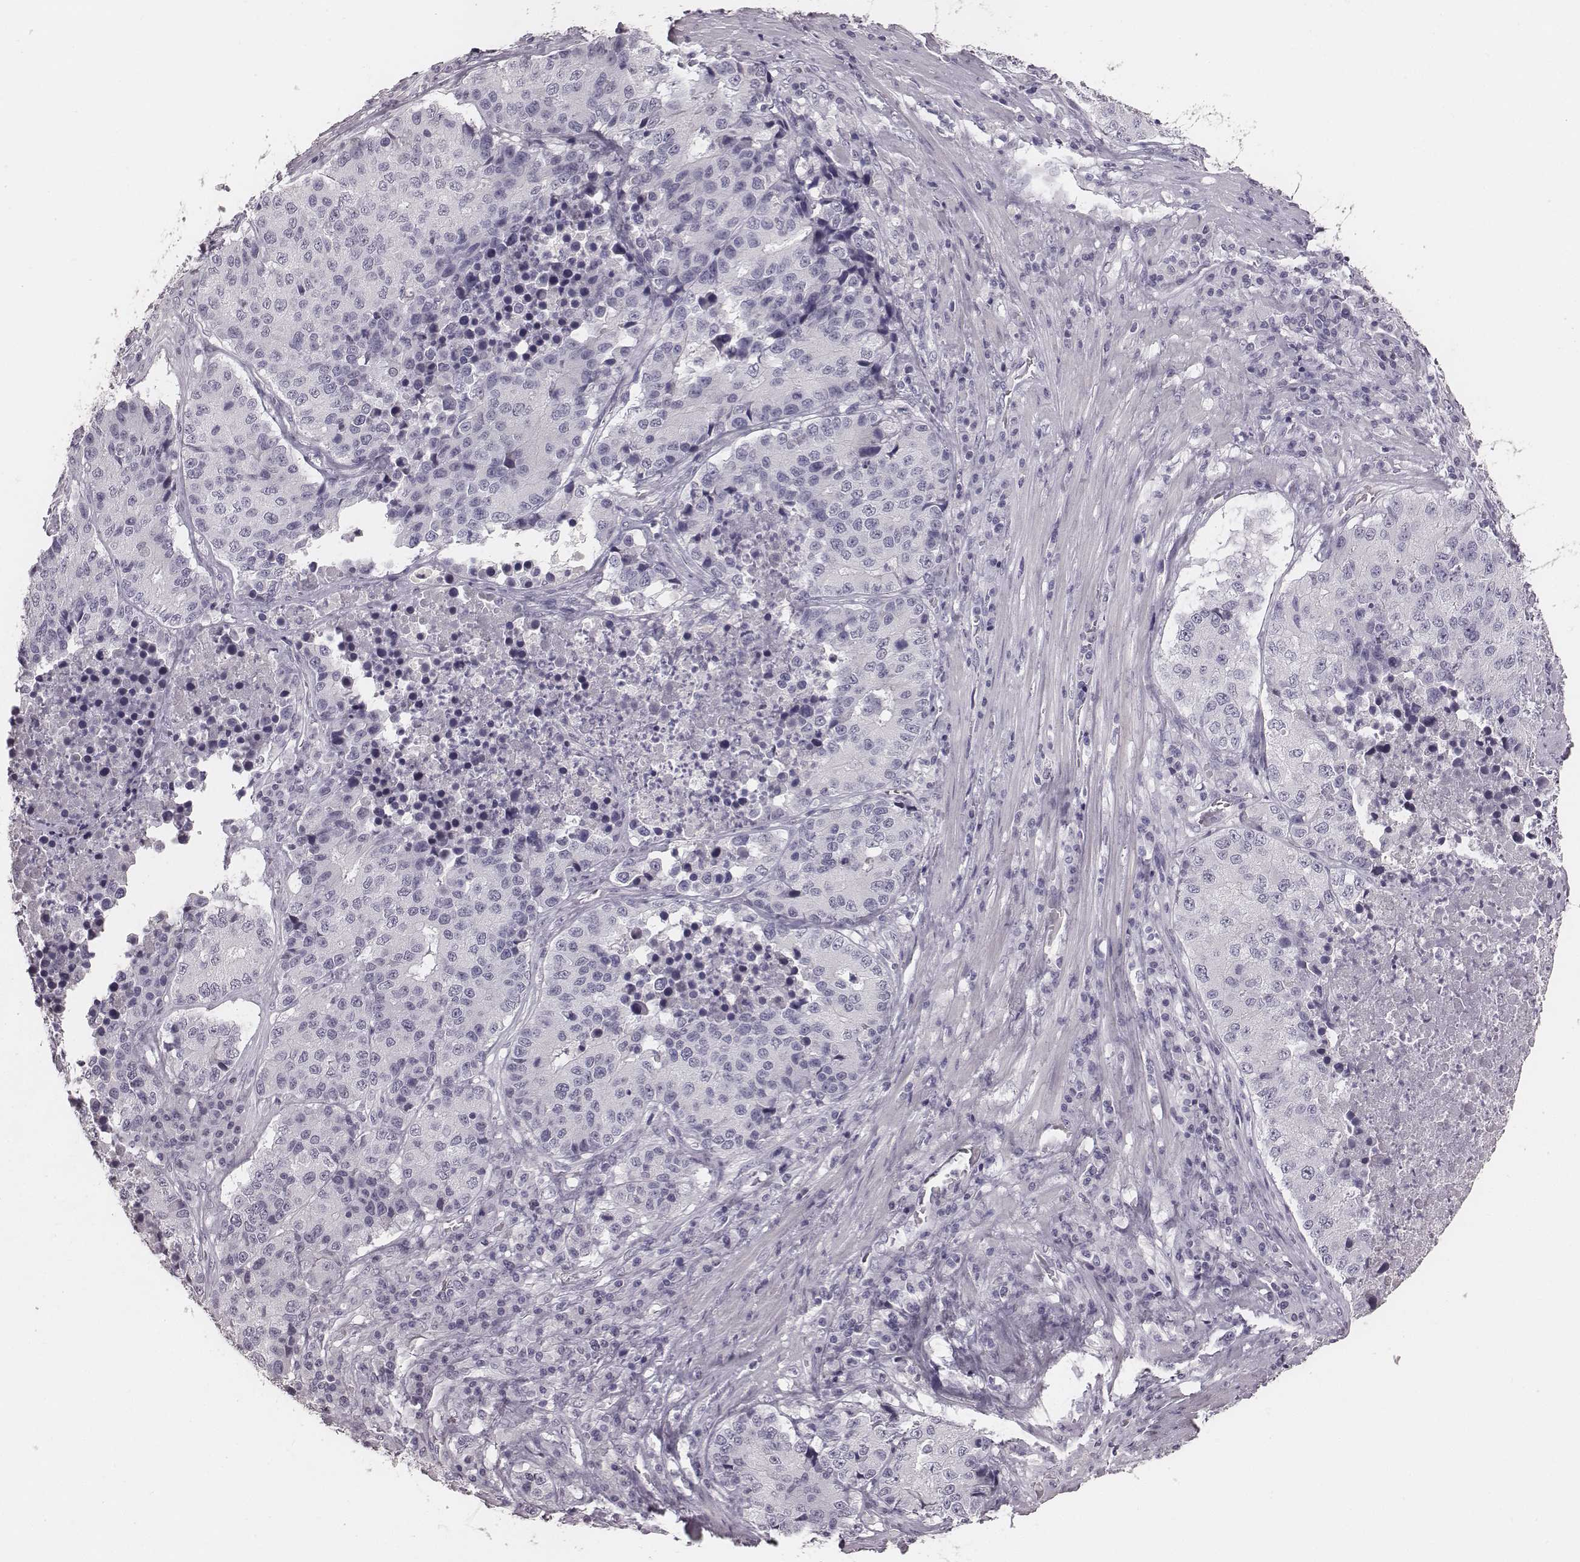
{"staining": {"intensity": "negative", "quantity": "none", "location": "none"}, "tissue": "stomach cancer", "cell_type": "Tumor cells", "image_type": "cancer", "snomed": [{"axis": "morphology", "description": "Adenocarcinoma, NOS"}, {"axis": "topography", "description": "Stomach"}], "caption": "Histopathology image shows no significant protein positivity in tumor cells of adenocarcinoma (stomach). (Brightfield microscopy of DAB (3,3'-diaminobenzidine) immunohistochemistry (IHC) at high magnification).", "gene": "CSHL1", "patient": {"sex": "male", "age": 71}}